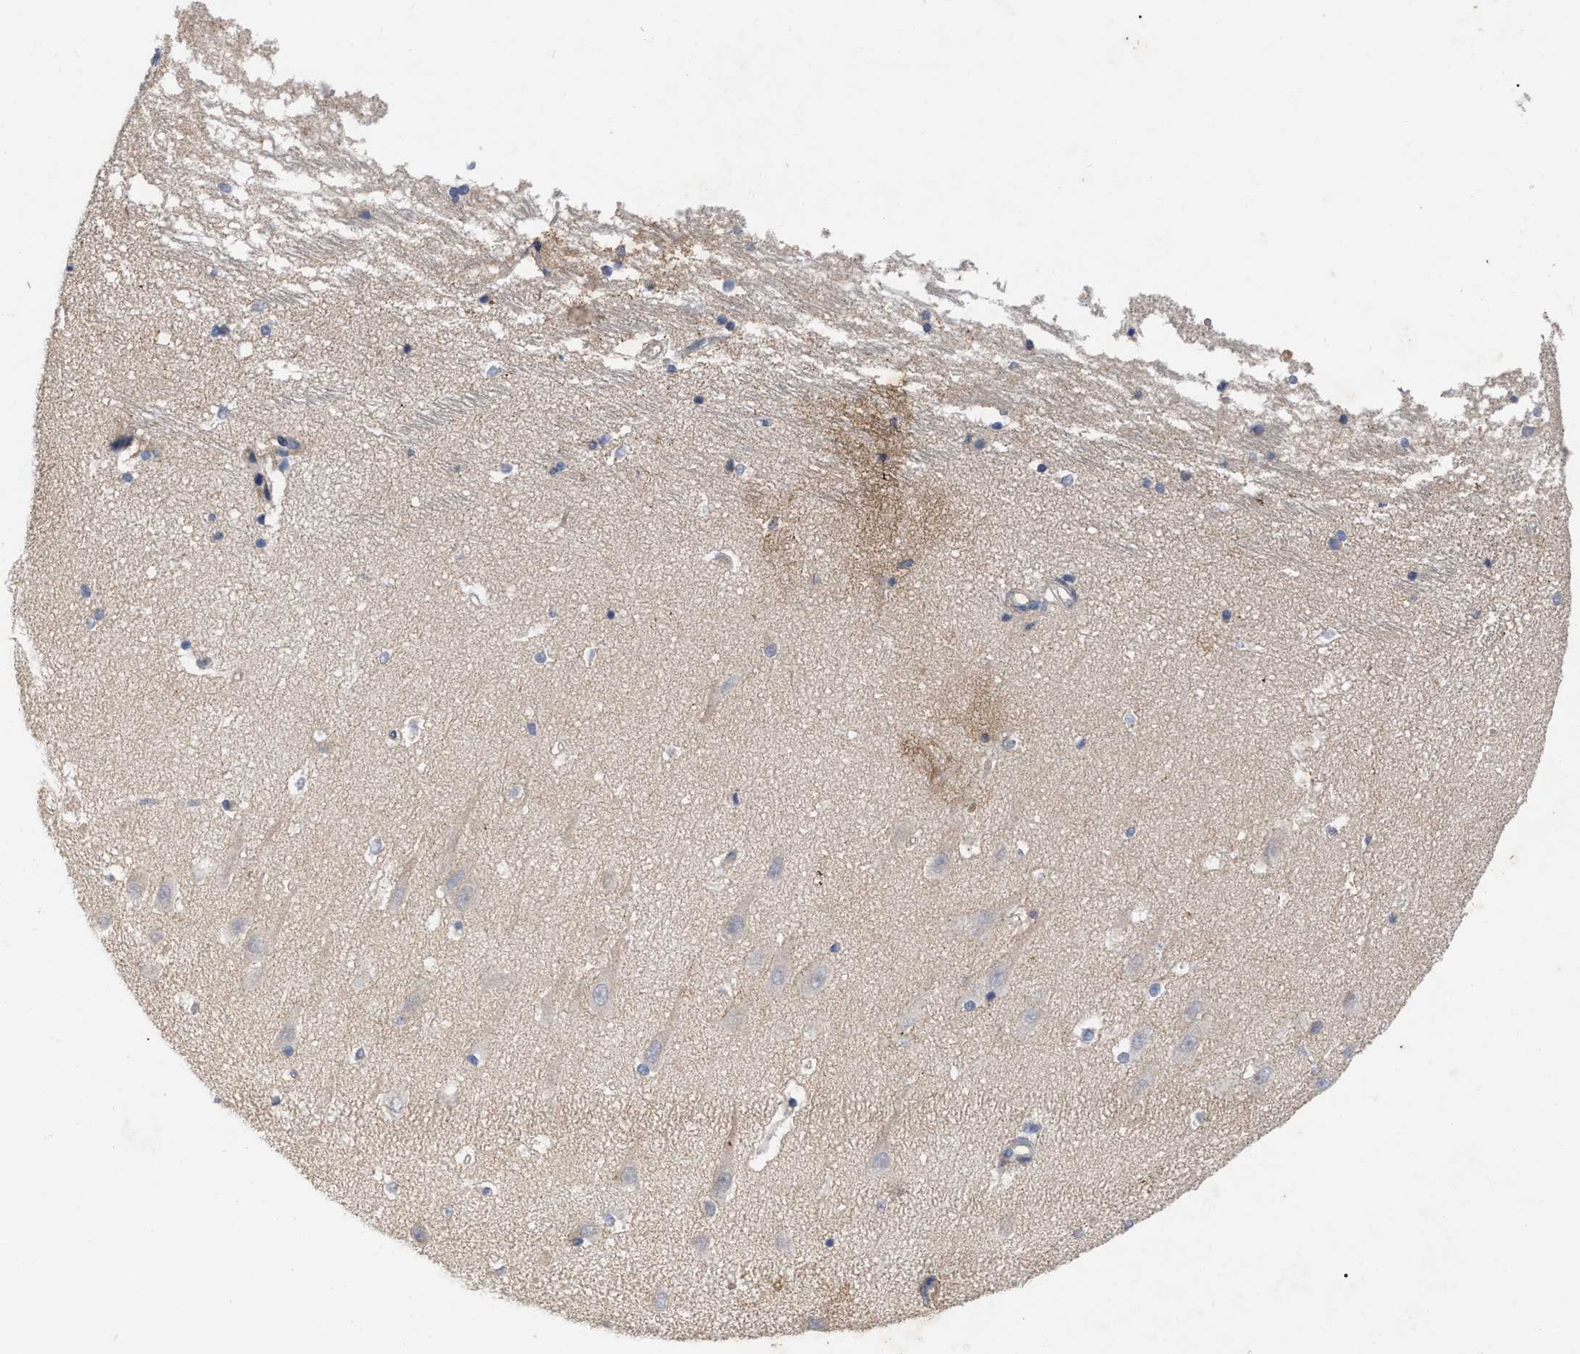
{"staining": {"intensity": "negative", "quantity": "none", "location": "none"}, "tissue": "hippocampus", "cell_type": "Glial cells", "image_type": "normal", "snomed": [{"axis": "morphology", "description": "Normal tissue, NOS"}, {"axis": "topography", "description": "Hippocampus"}], "caption": "The image demonstrates no staining of glial cells in unremarkable hippocampus.", "gene": "VIP", "patient": {"sex": "male", "age": 45}}